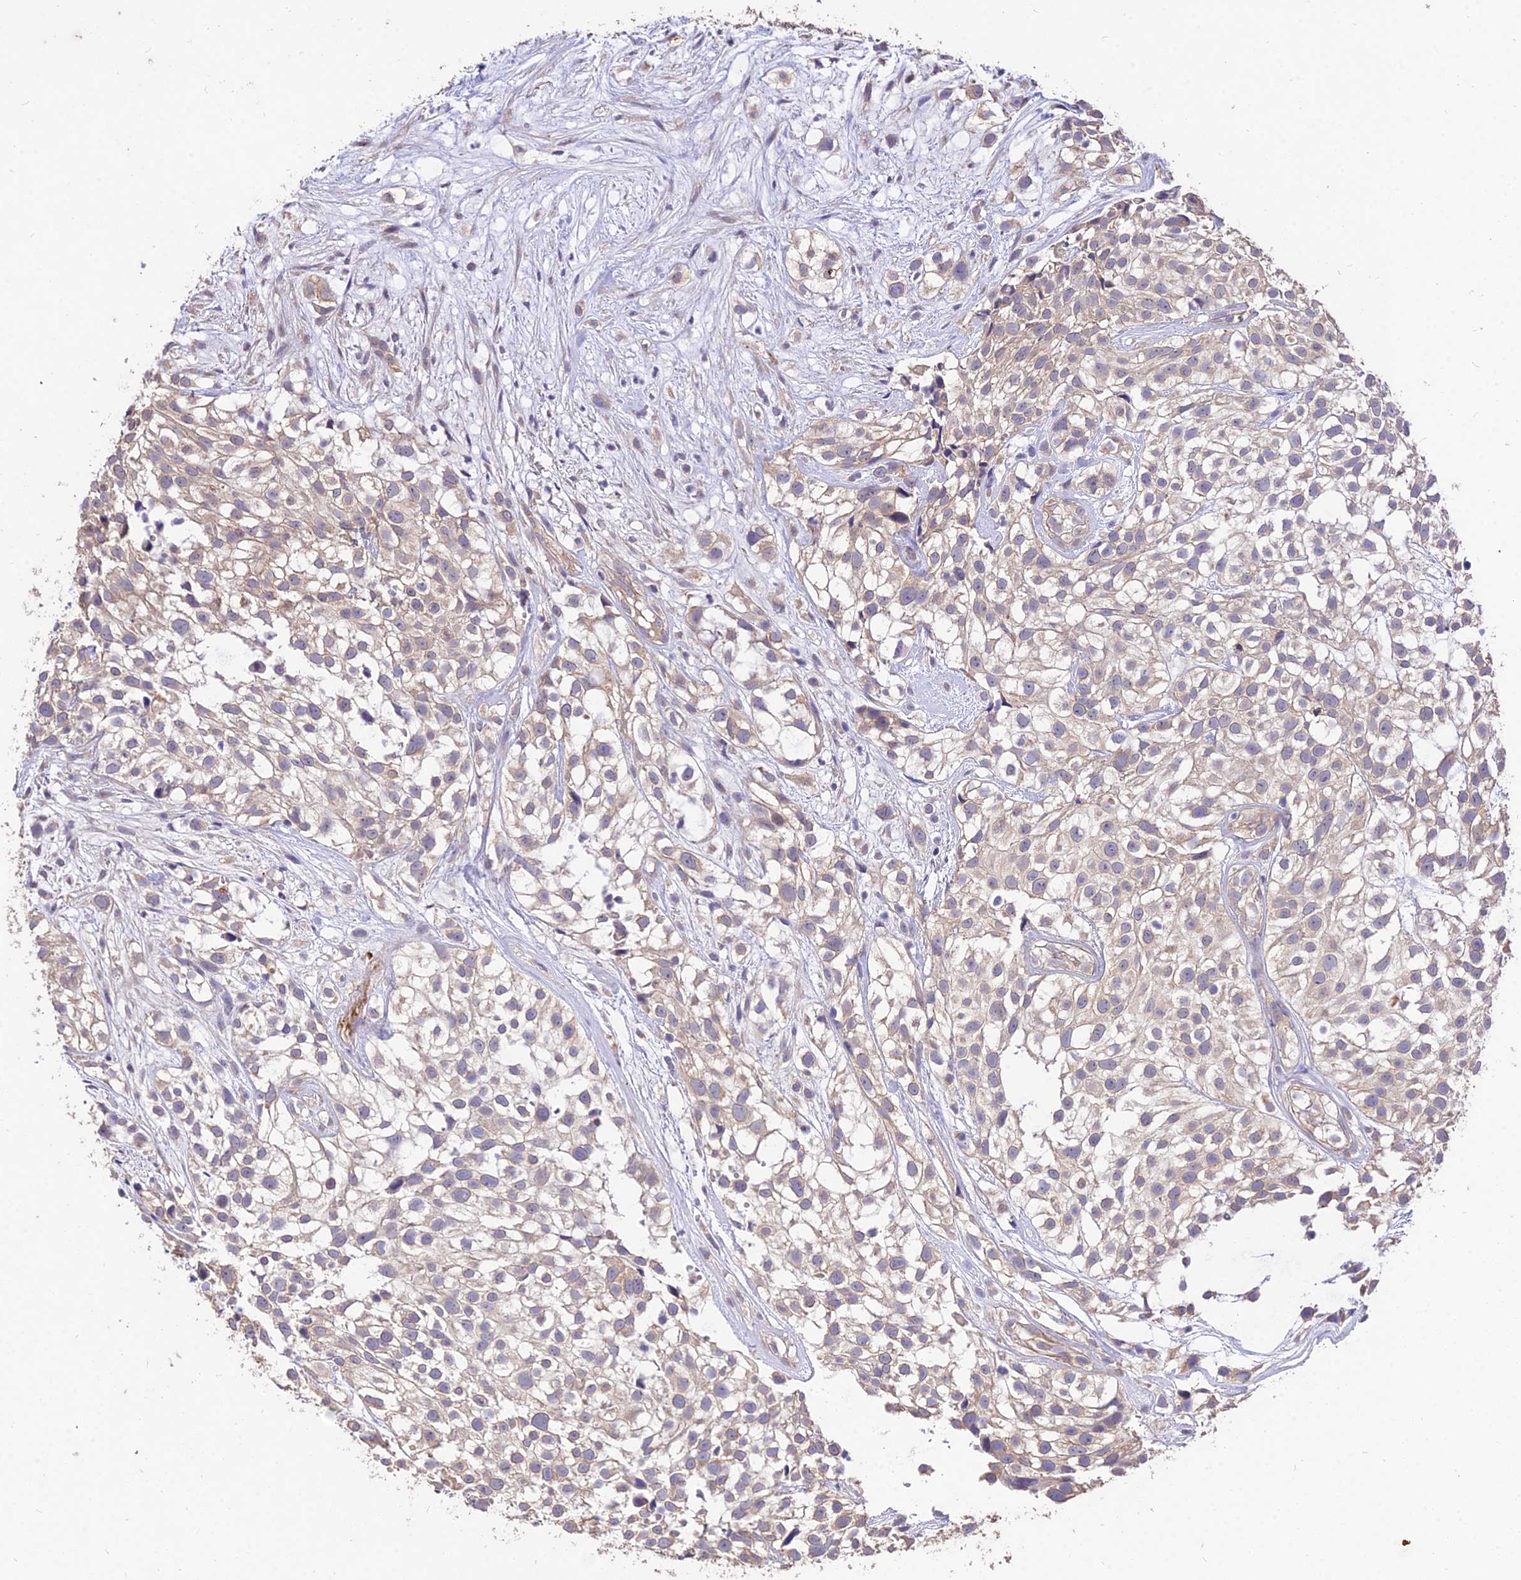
{"staining": {"intensity": "moderate", "quantity": "25%-75%", "location": "cytoplasmic/membranous"}, "tissue": "urothelial cancer", "cell_type": "Tumor cells", "image_type": "cancer", "snomed": [{"axis": "morphology", "description": "Urothelial carcinoma, High grade"}, {"axis": "topography", "description": "Urinary bladder"}], "caption": "Immunohistochemical staining of human urothelial cancer demonstrates medium levels of moderate cytoplasmic/membranous expression in approximately 25%-75% of tumor cells.", "gene": "SDHD", "patient": {"sex": "male", "age": 56}}